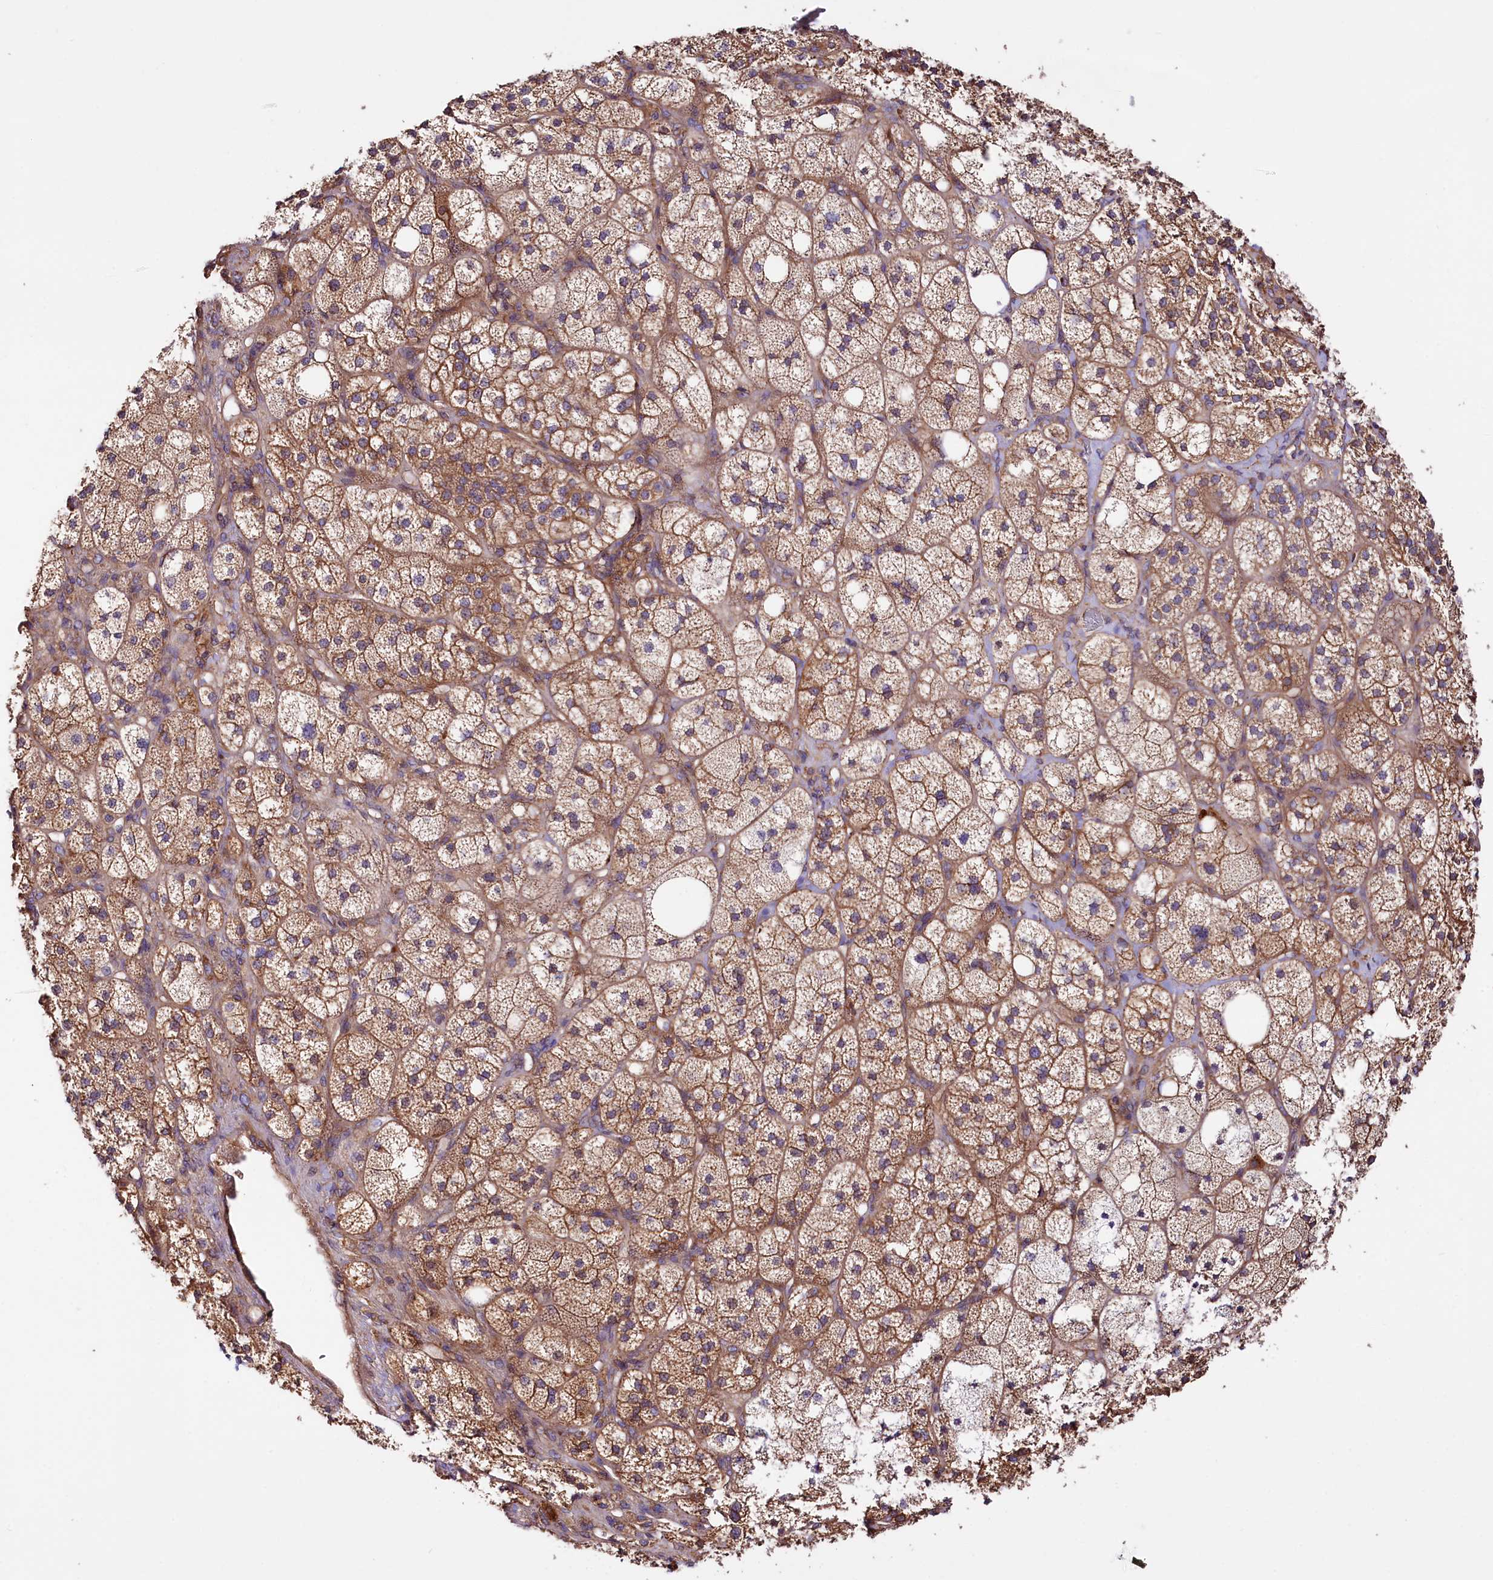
{"staining": {"intensity": "moderate", "quantity": ">75%", "location": "cytoplasmic/membranous"}, "tissue": "adrenal gland", "cell_type": "Glandular cells", "image_type": "normal", "snomed": [{"axis": "morphology", "description": "Normal tissue, NOS"}, {"axis": "topography", "description": "Adrenal gland"}], "caption": "This photomicrograph reveals IHC staining of normal human adrenal gland, with medium moderate cytoplasmic/membranous expression in approximately >75% of glandular cells.", "gene": "CEP295", "patient": {"sex": "male", "age": 61}}